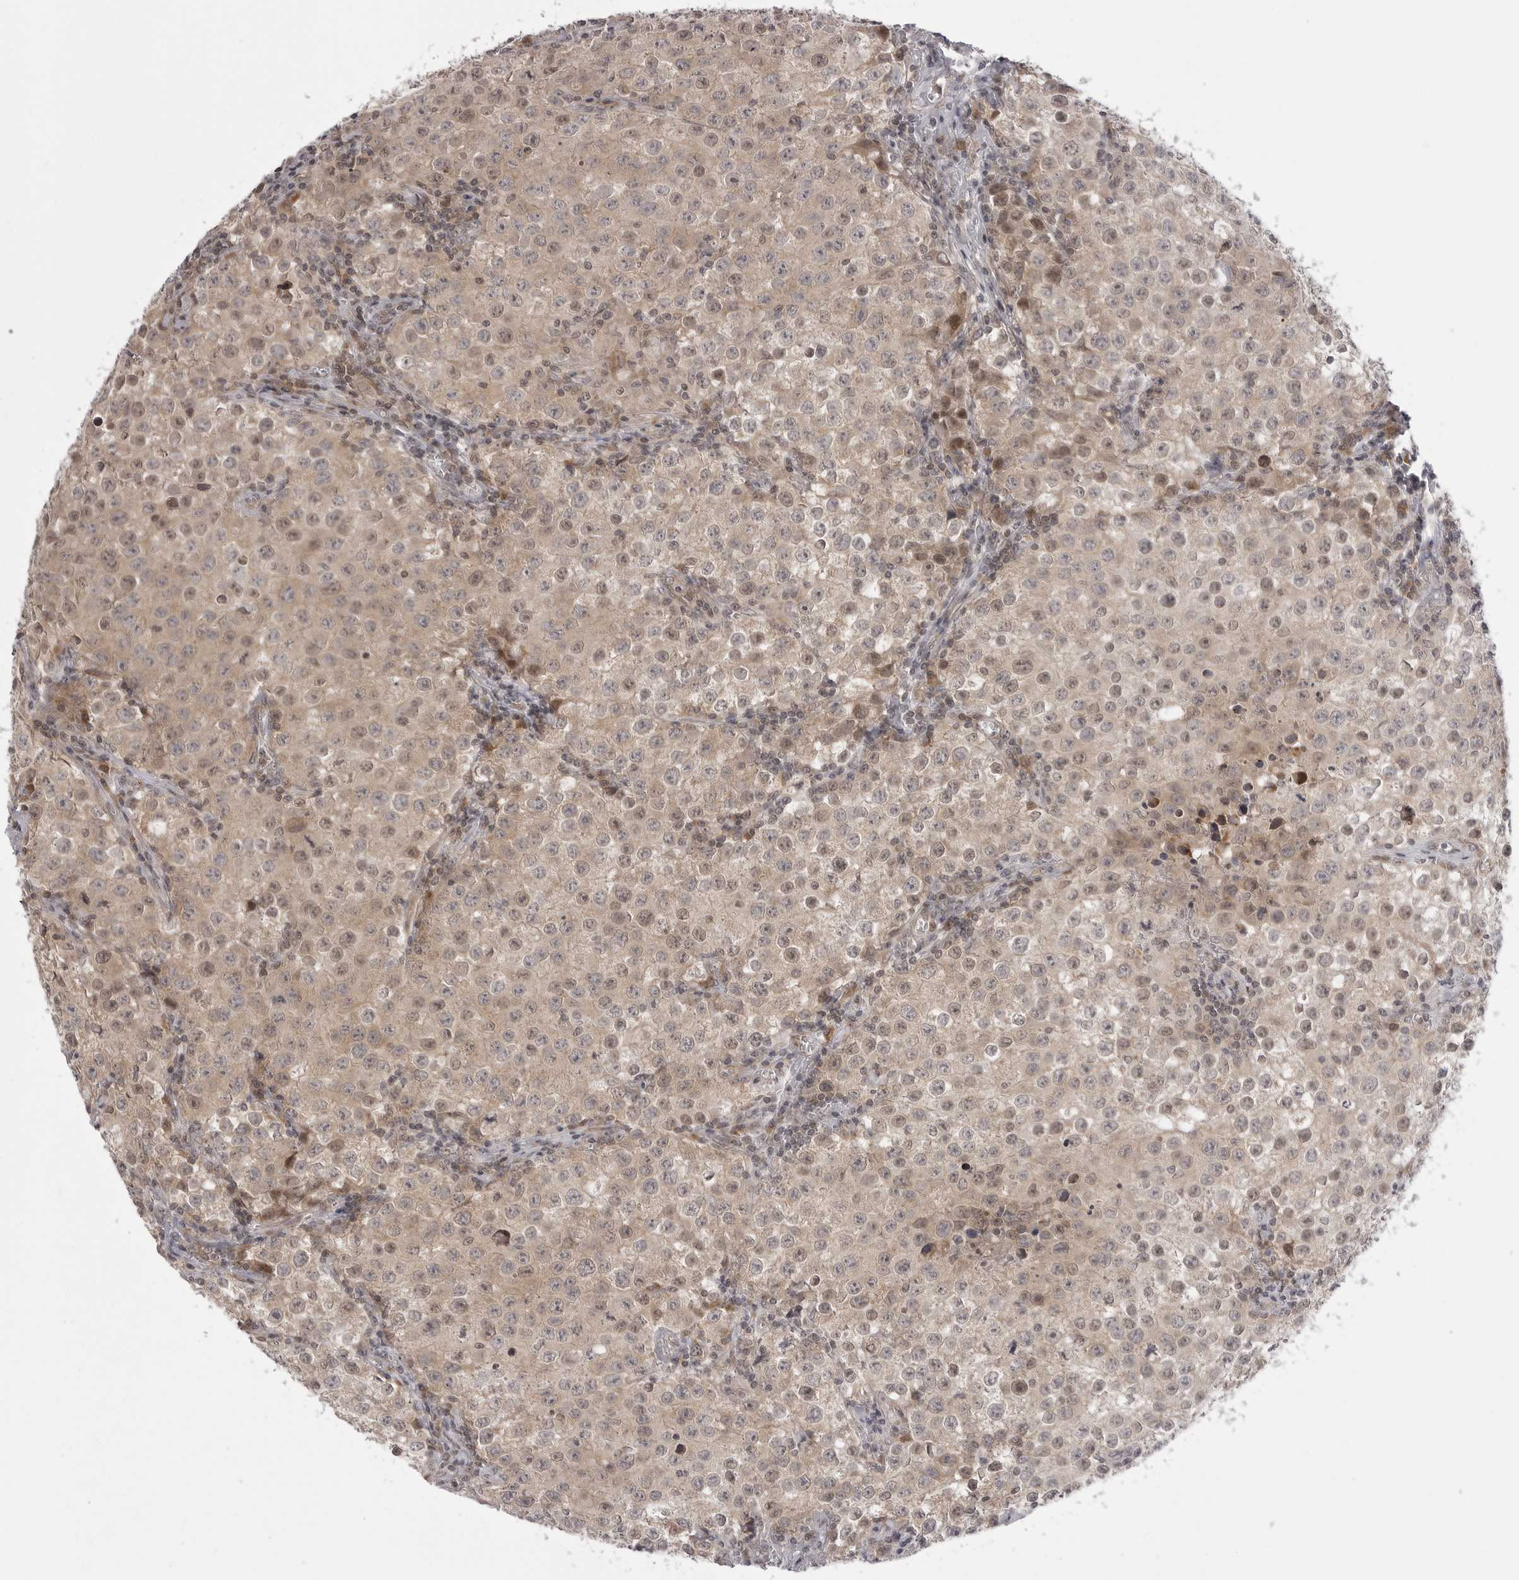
{"staining": {"intensity": "weak", "quantity": ">75%", "location": "cytoplasmic/membranous,nuclear"}, "tissue": "testis cancer", "cell_type": "Tumor cells", "image_type": "cancer", "snomed": [{"axis": "morphology", "description": "Seminoma, NOS"}, {"axis": "morphology", "description": "Carcinoma, Embryonal, NOS"}, {"axis": "topography", "description": "Testis"}], "caption": "Brown immunohistochemical staining in testis cancer reveals weak cytoplasmic/membranous and nuclear expression in about >75% of tumor cells. (Brightfield microscopy of DAB IHC at high magnification).", "gene": "PTK2B", "patient": {"sex": "male", "age": 43}}